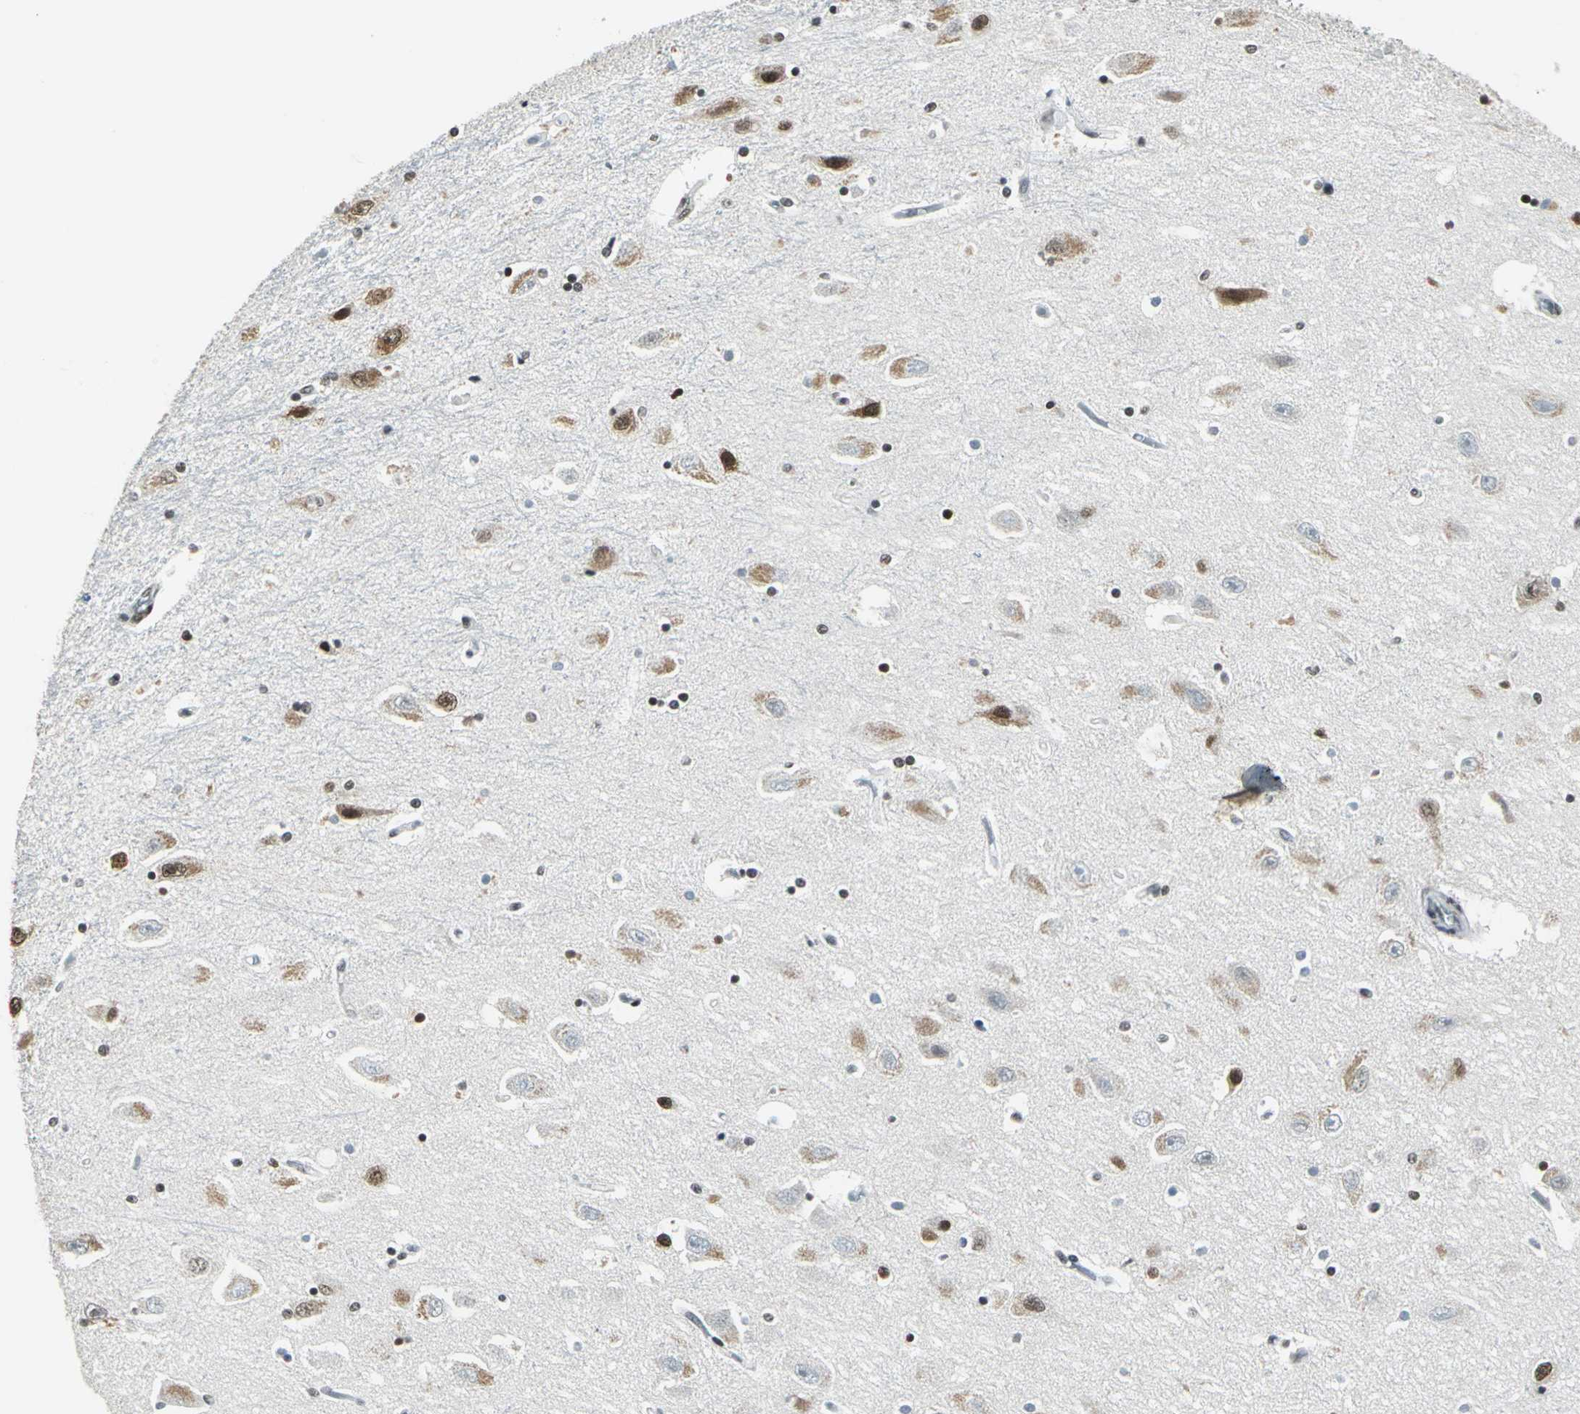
{"staining": {"intensity": "strong", "quantity": "25%-75%", "location": "nuclear"}, "tissue": "hippocampus", "cell_type": "Glial cells", "image_type": "normal", "snomed": [{"axis": "morphology", "description": "Normal tissue, NOS"}, {"axis": "topography", "description": "Hippocampus"}], "caption": "Brown immunohistochemical staining in normal hippocampus displays strong nuclear positivity in about 25%-75% of glial cells. The staining was performed using DAB to visualize the protein expression in brown, while the nuclei were stained in blue with hematoxylin (Magnification: 20x).", "gene": "ADNP", "patient": {"sex": "female", "age": 54}}